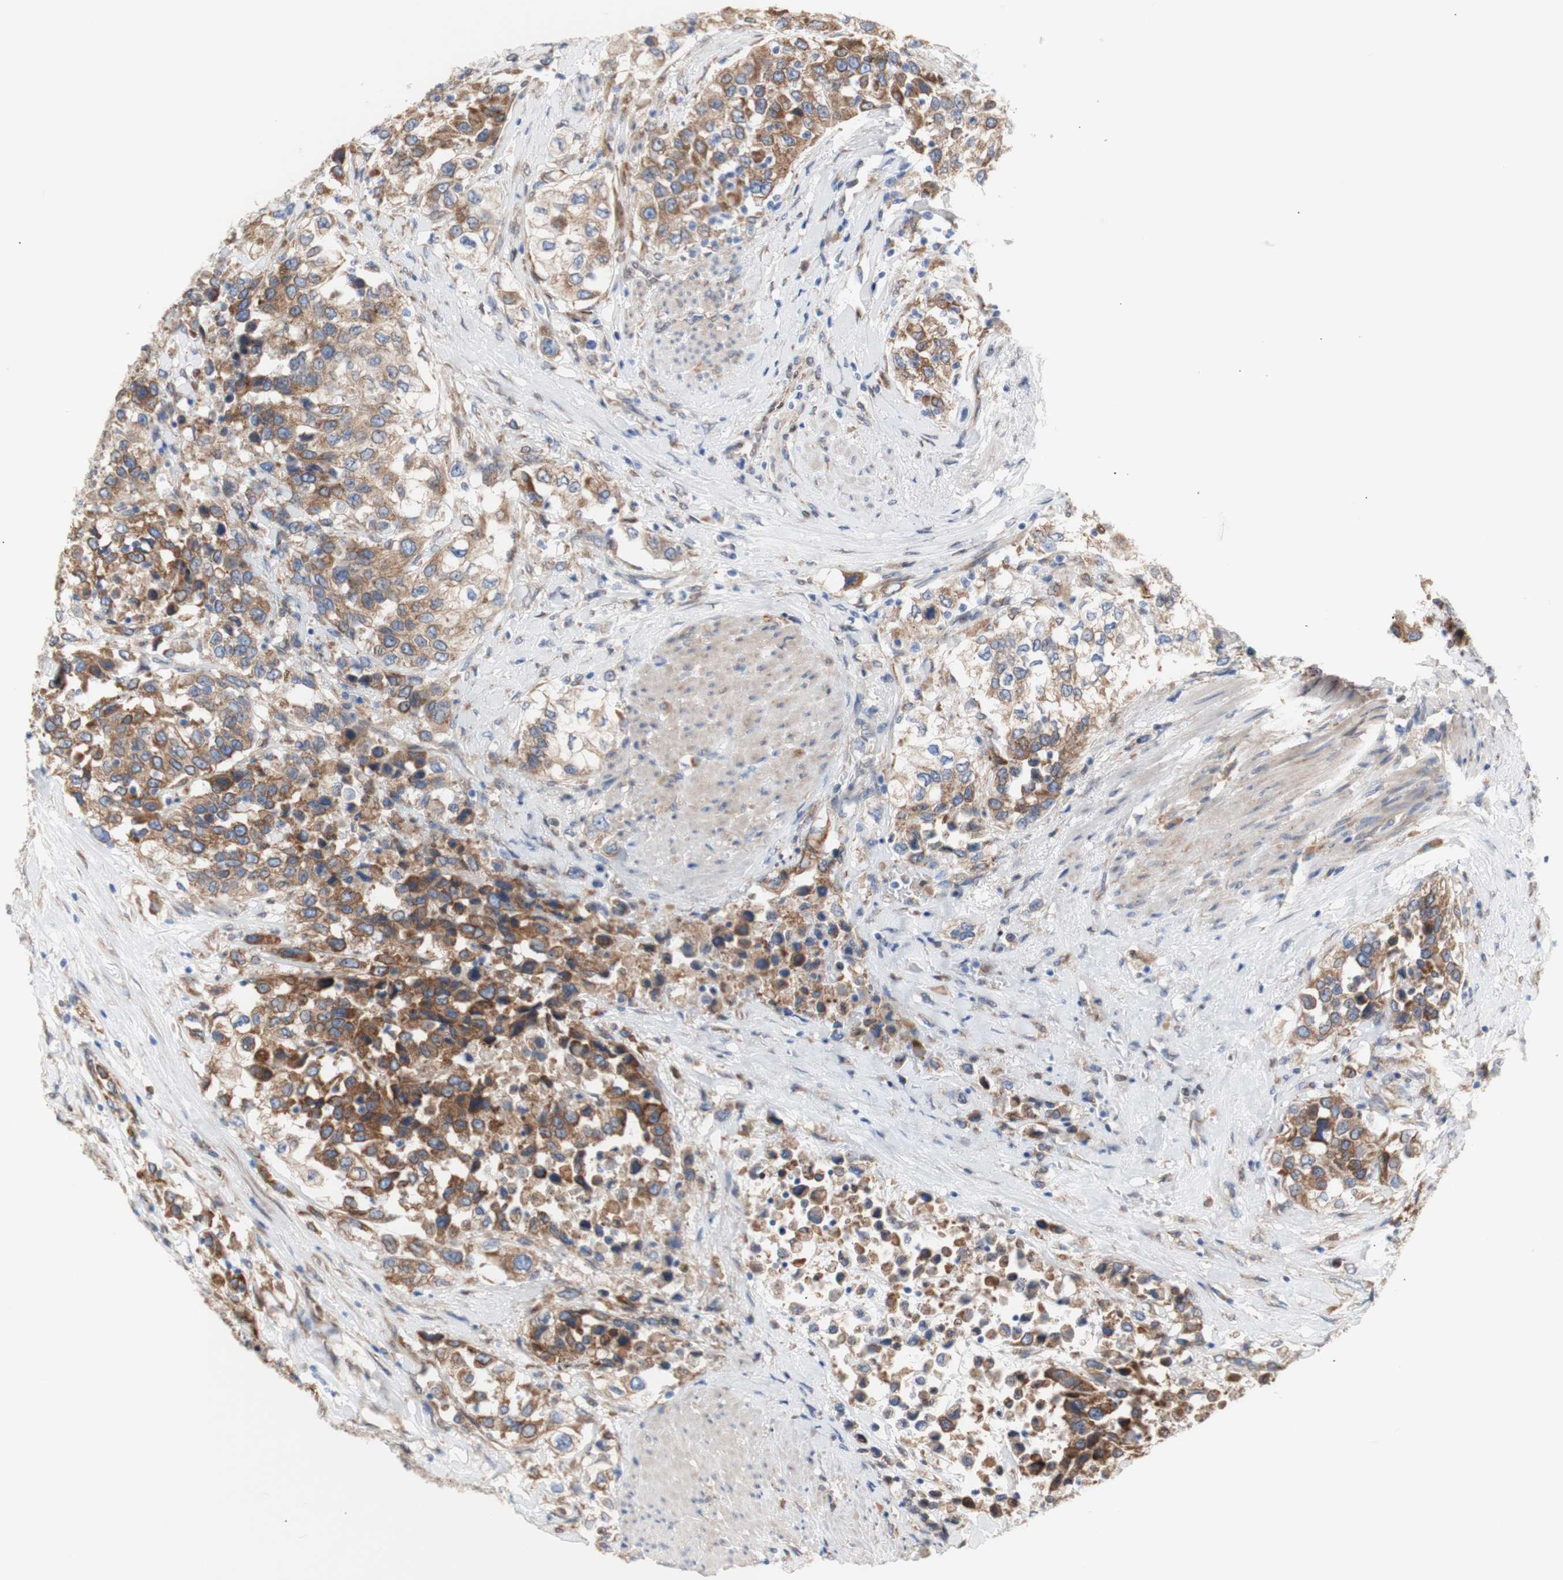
{"staining": {"intensity": "moderate", "quantity": ">75%", "location": "cytoplasmic/membranous"}, "tissue": "urothelial cancer", "cell_type": "Tumor cells", "image_type": "cancer", "snomed": [{"axis": "morphology", "description": "Urothelial carcinoma, High grade"}, {"axis": "topography", "description": "Urinary bladder"}], "caption": "About >75% of tumor cells in human urothelial cancer display moderate cytoplasmic/membranous protein staining as visualized by brown immunohistochemical staining.", "gene": "ERLIN1", "patient": {"sex": "female", "age": 80}}